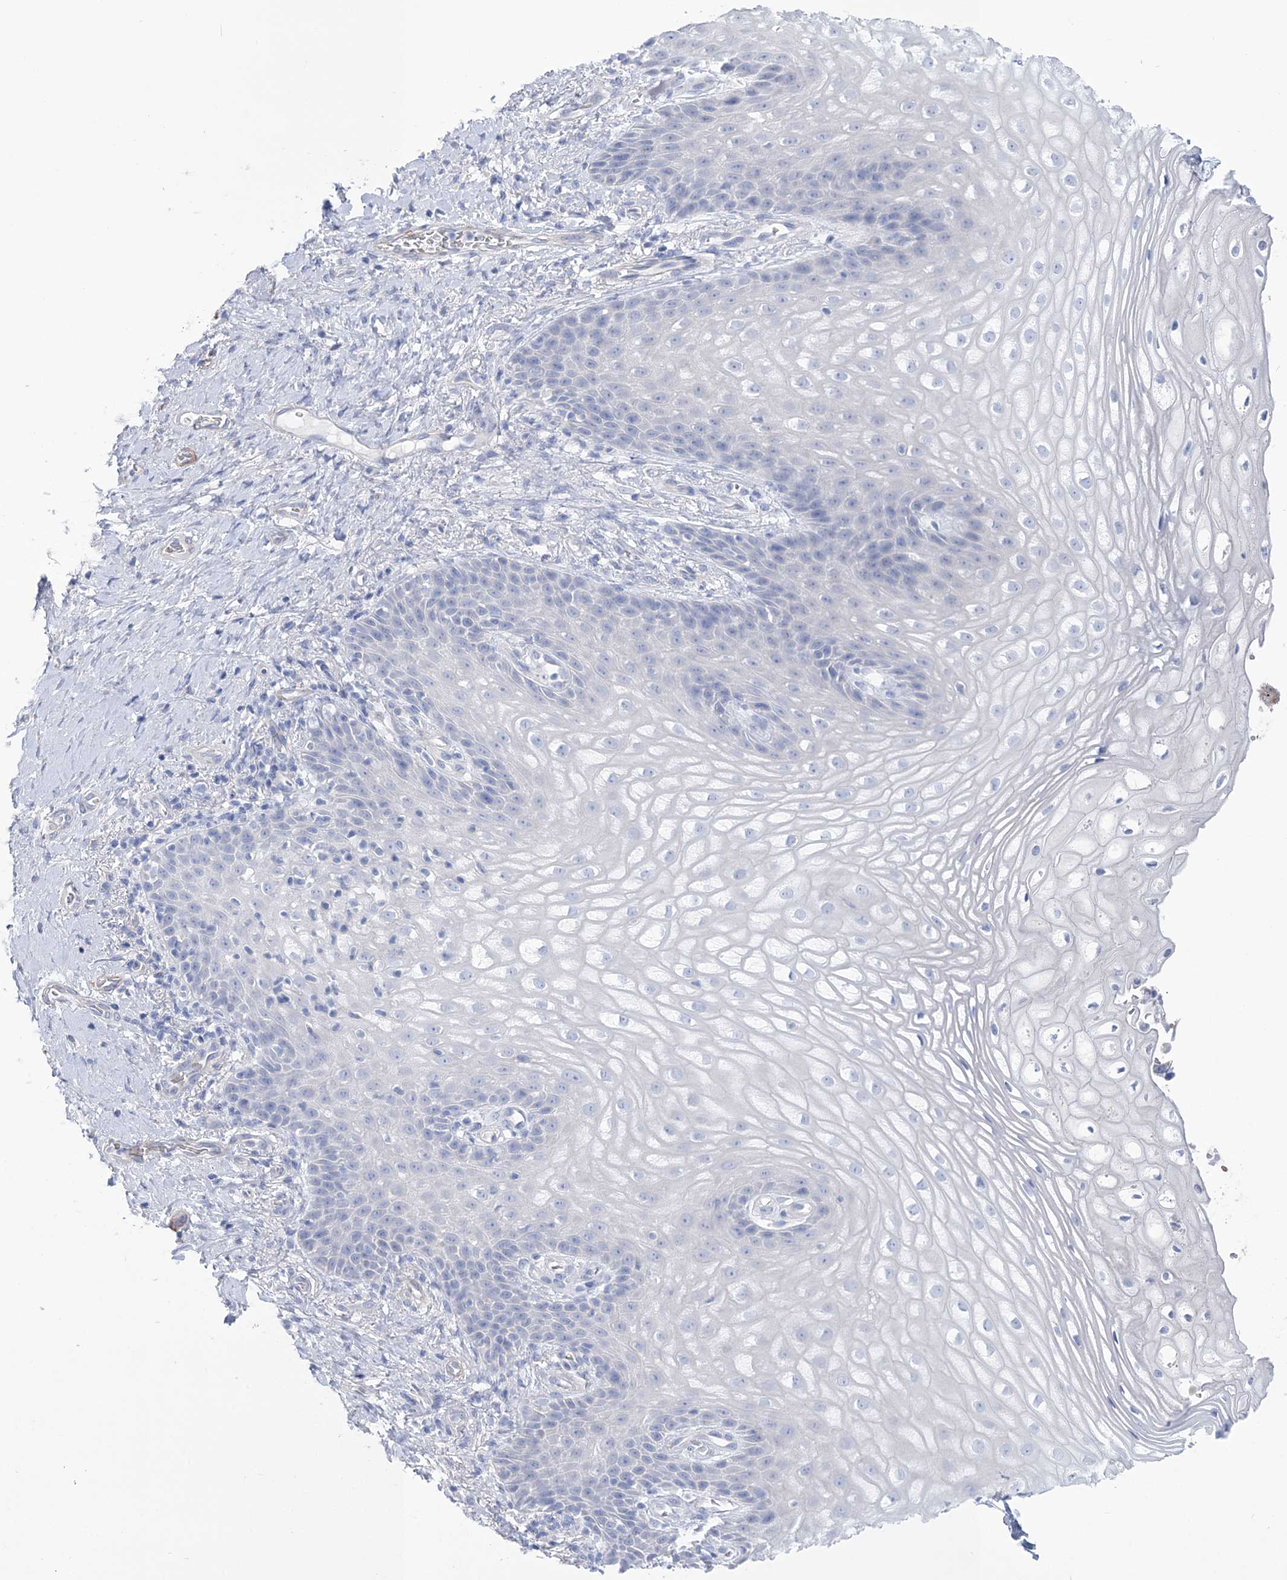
{"staining": {"intensity": "negative", "quantity": "none", "location": "none"}, "tissue": "vagina", "cell_type": "Squamous epithelial cells", "image_type": "normal", "snomed": [{"axis": "morphology", "description": "Normal tissue, NOS"}, {"axis": "topography", "description": "Vagina"}], "caption": "IHC image of unremarkable human vagina stained for a protein (brown), which displays no staining in squamous epithelial cells.", "gene": "WDR74", "patient": {"sex": "female", "age": 60}}